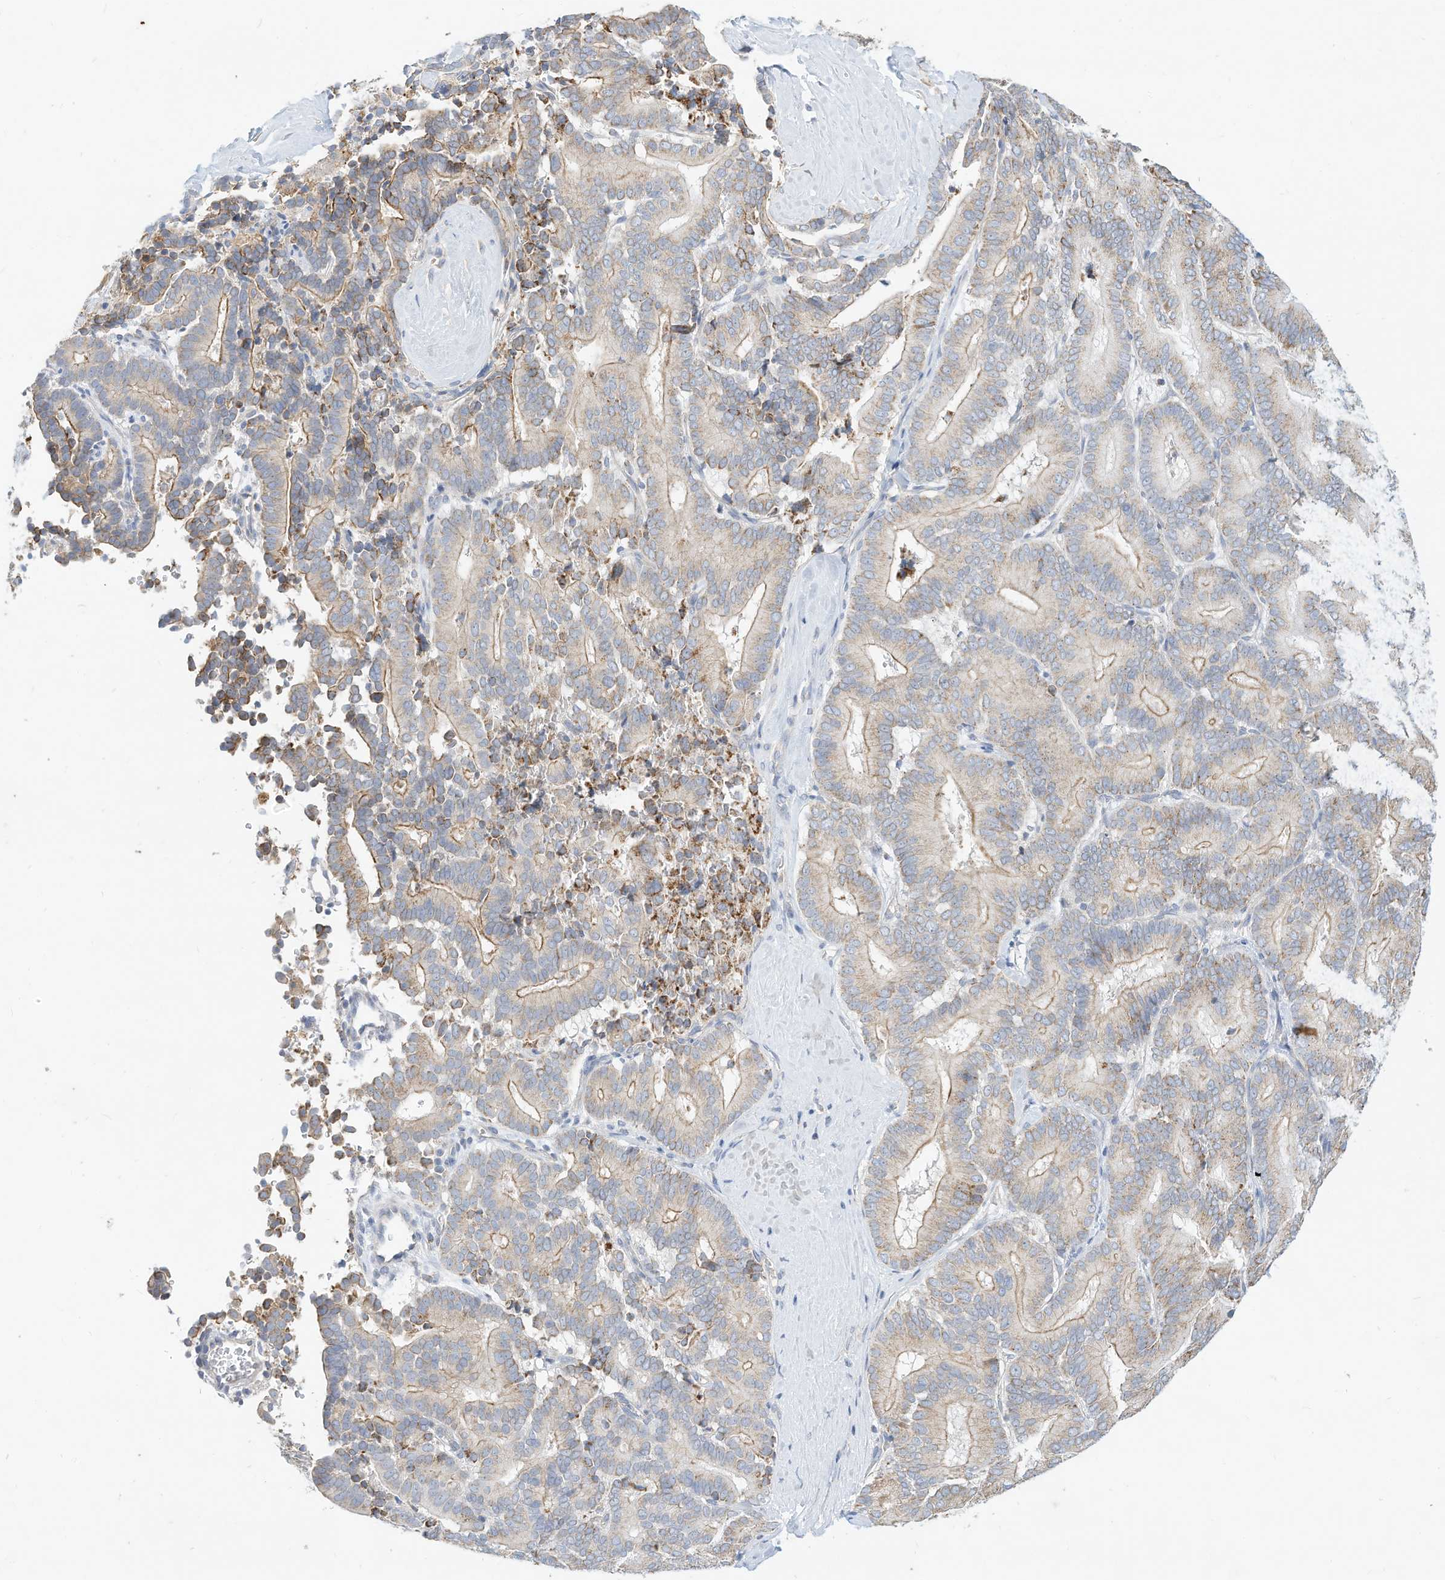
{"staining": {"intensity": "weak", "quantity": "25%-75%", "location": "cytoplasmic/membranous"}, "tissue": "liver cancer", "cell_type": "Tumor cells", "image_type": "cancer", "snomed": [{"axis": "morphology", "description": "Cholangiocarcinoma"}, {"axis": "topography", "description": "Liver"}], "caption": "DAB (3,3'-diaminobenzidine) immunohistochemical staining of liver cancer (cholangiocarcinoma) exhibits weak cytoplasmic/membranous protein positivity in approximately 25%-75% of tumor cells. Using DAB (brown) and hematoxylin (blue) stains, captured at high magnification using brightfield microscopy.", "gene": "RHOH", "patient": {"sex": "female", "age": 75}}